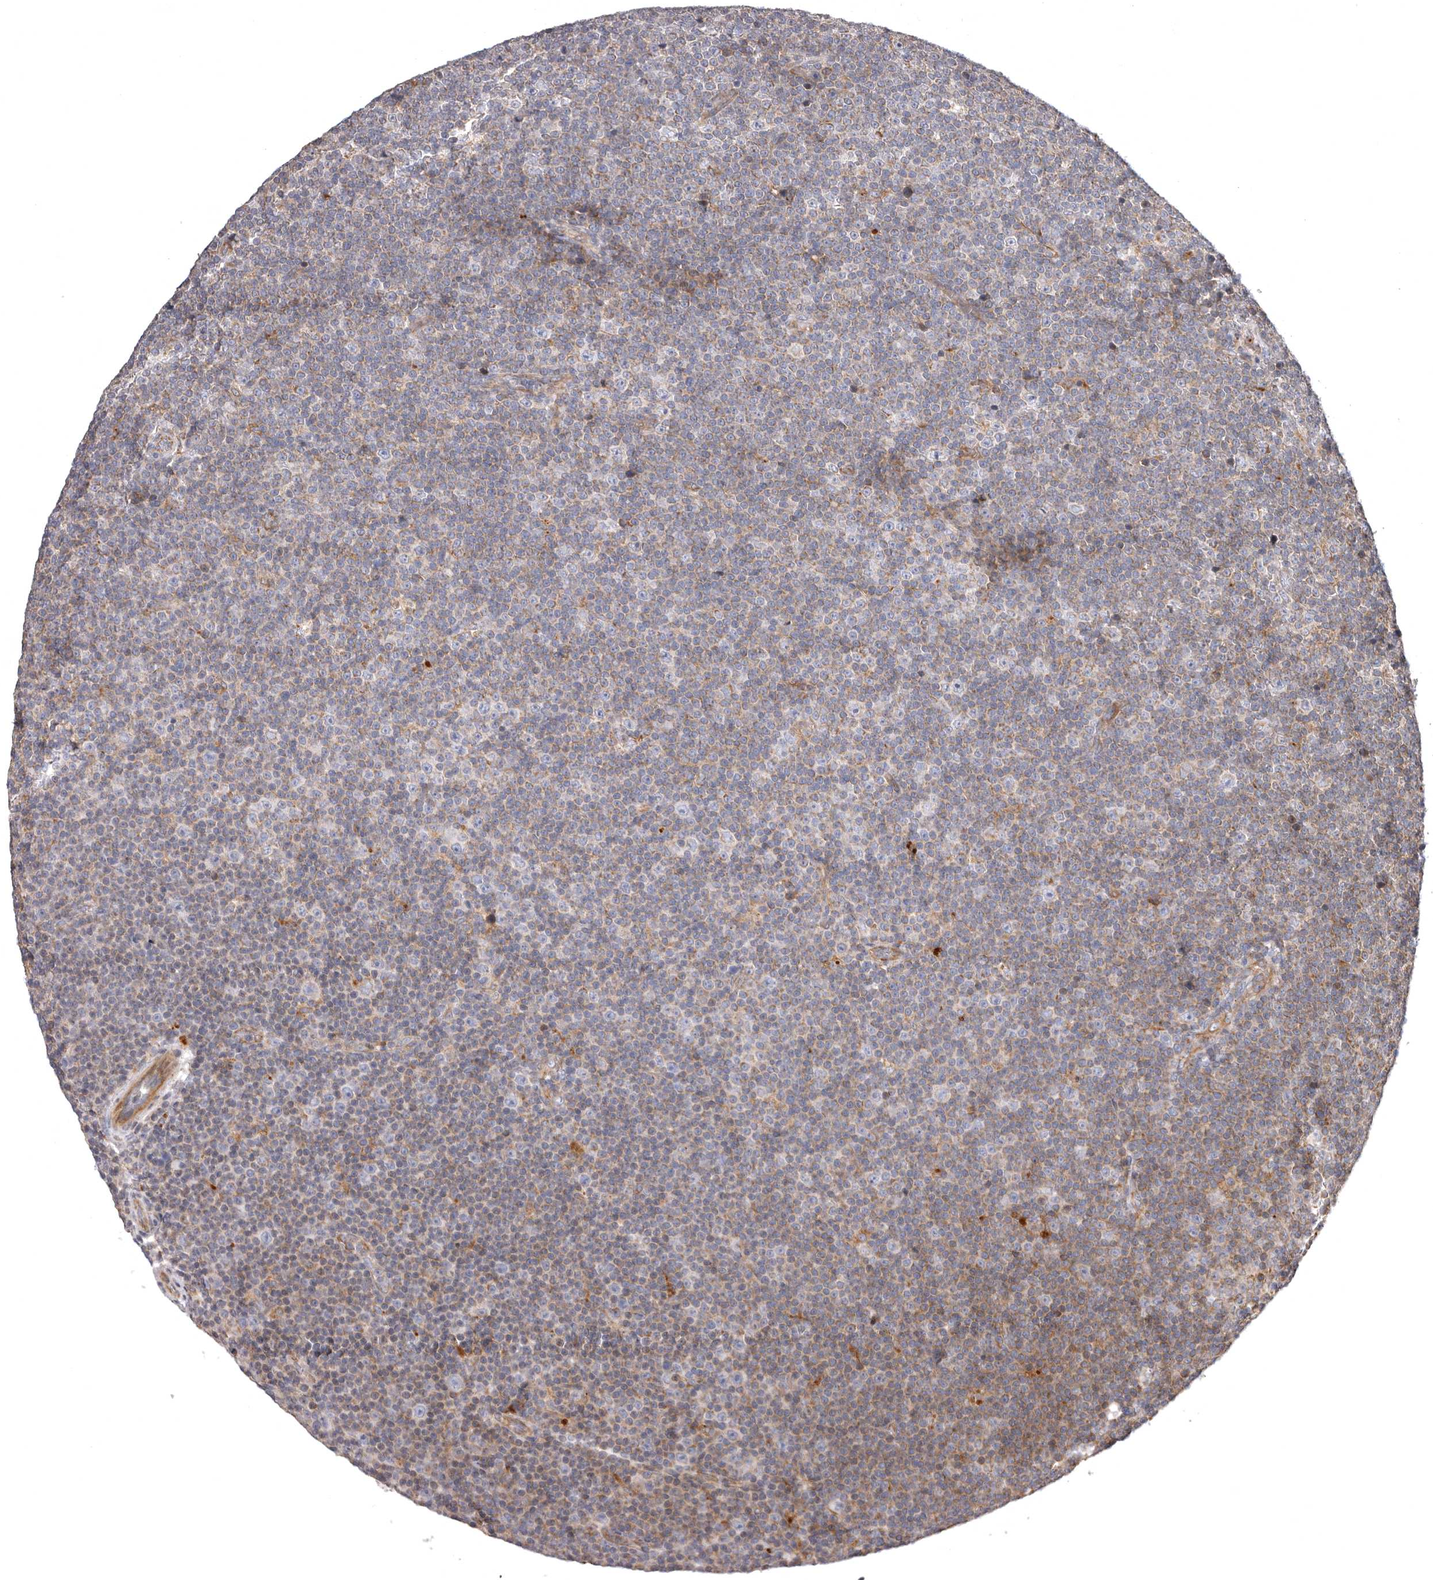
{"staining": {"intensity": "weak", "quantity": "25%-75%", "location": "cytoplasmic/membranous"}, "tissue": "lymphoma", "cell_type": "Tumor cells", "image_type": "cancer", "snomed": [{"axis": "morphology", "description": "Malignant lymphoma, non-Hodgkin's type, Low grade"}, {"axis": "topography", "description": "Lymph node"}], "caption": "Protein expression analysis of human malignant lymphoma, non-Hodgkin's type (low-grade) reveals weak cytoplasmic/membranous expression in approximately 25%-75% of tumor cells. (Stains: DAB (3,3'-diaminobenzidine) in brown, nuclei in blue, Microscopy: brightfield microscopy at high magnification).", "gene": "ADCY2", "patient": {"sex": "female", "age": 67}}